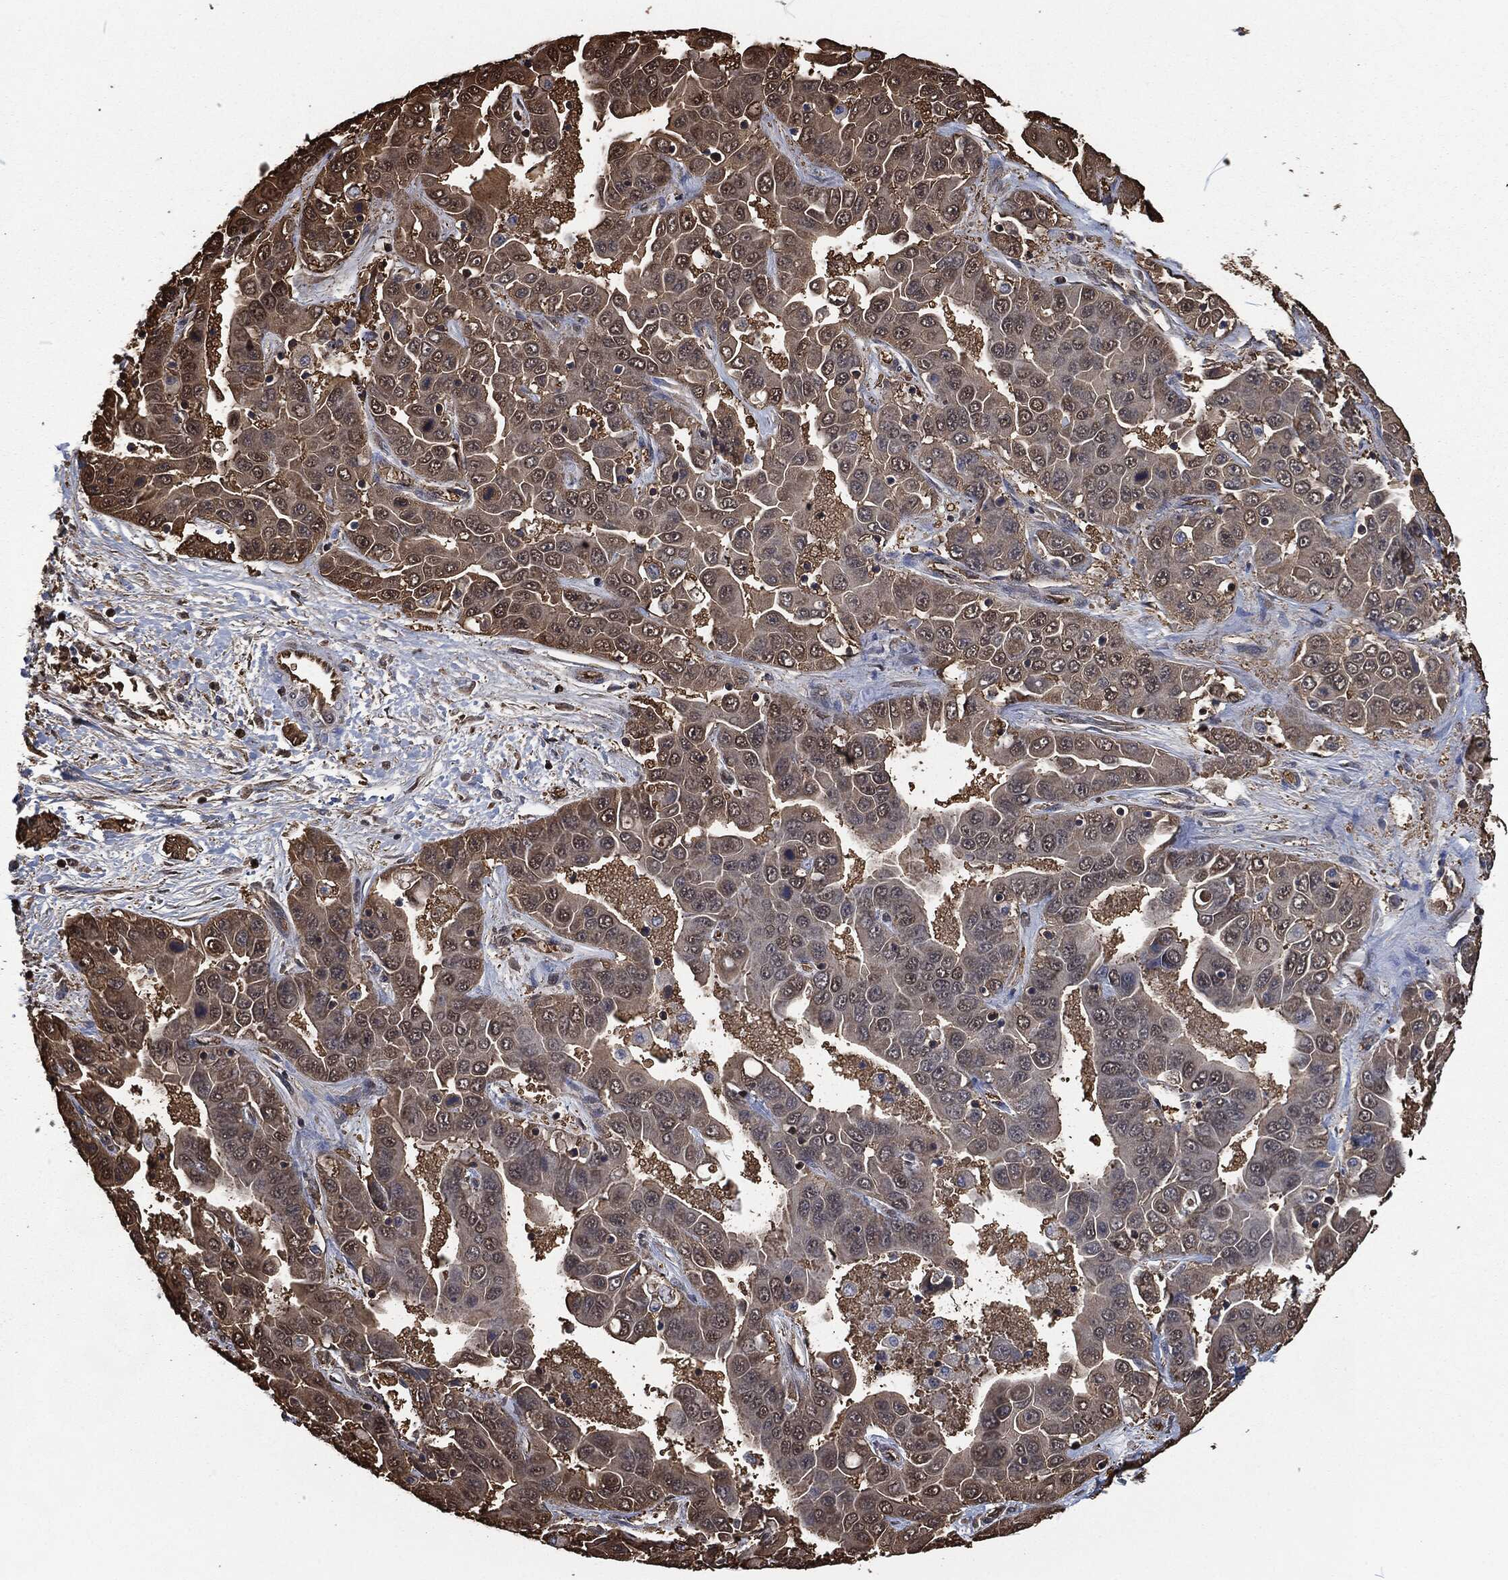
{"staining": {"intensity": "moderate", "quantity": "<25%", "location": "cytoplasmic/membranous"}, "tissue": "liver cancer", "cell_type": "Tumor cells", "image_type": "cancer", "snomed": [{"axis": "morphology", "description": "Cholangiocarcinoma"}, {"axis": "topography", "description": "Liver"}], "caption": "An image of human liver cancer stained for a protein reveals moderate cytoplasmic/membranous brown staining in tumor cells.", "gene": "PRDX4", "patient": {"sex": "female", "age": 52}}